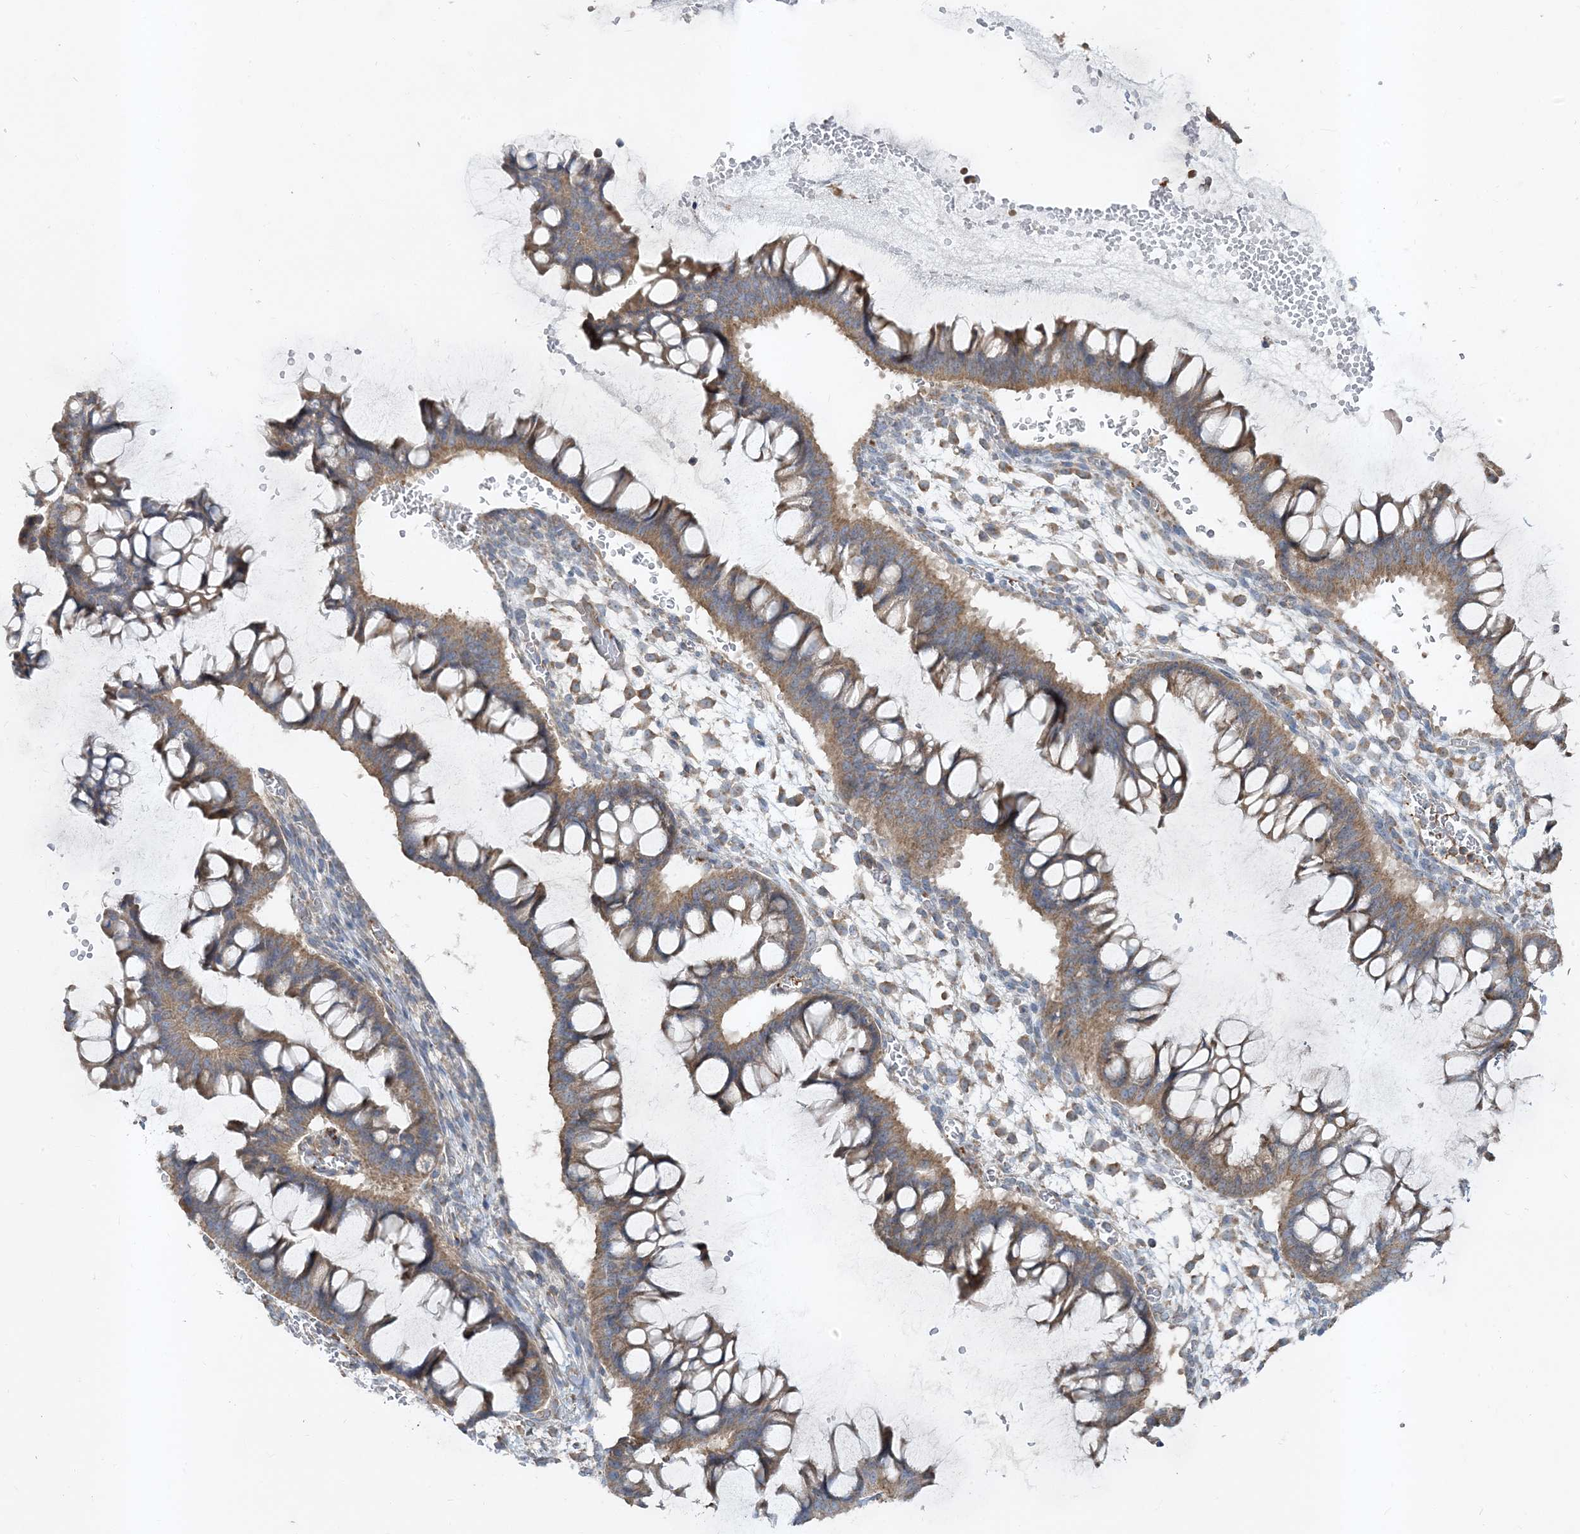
{"staining": {"intensity": "moderate", "quantity": ">75%", "location": "cytoplasmic/membranous"}, "tissue": "ovarian cancer", "cell_type": "Tumor cells", "image_type": "cancer", "snomed": [{"axis": "morphology", "description": "Cystadenocarcinoma, mucinous, NOS"}, {"axis": "topography", "description": "Ovary"}], "caption": "Protein expression analysis of ovarian cancer demonstrates moderate cytoplasmic/membranous positivity in about >75% of tumor cells. Nuclei are stained in blue.", "gene": "LEXM", "patient": {"sex": "female", "age": 73}}